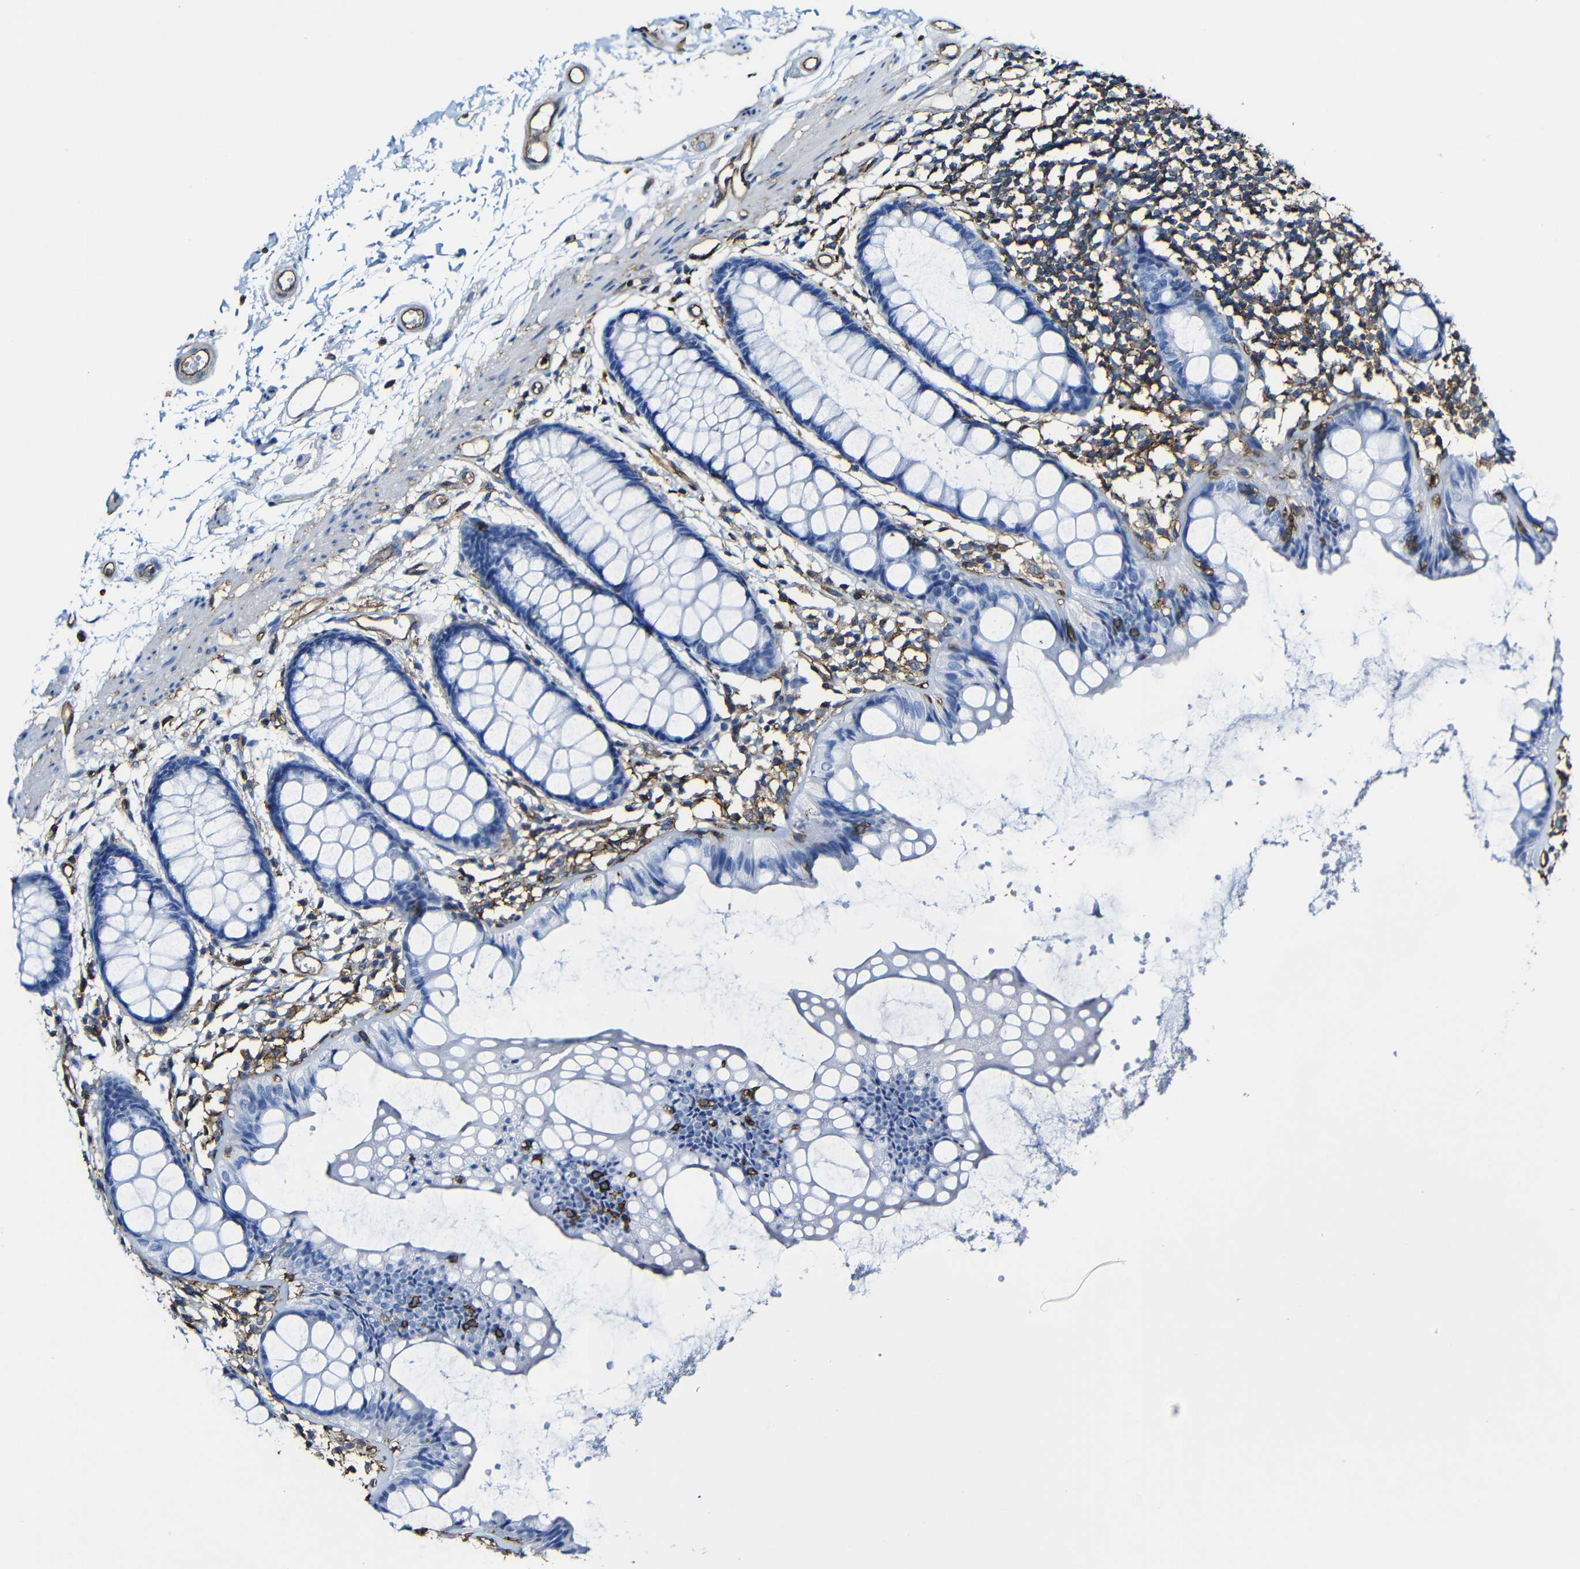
{"staining": {"intensity": "negative", "quantity": "none", "location": "none"}, "tissue": "rectum", "cell_type": "Glandular cells", "image_type": "normal", "snomed": [{"axis": "morphology", "description": "Normal tissue, NOS"}, {"axis": "topography", "description": "Rectum"}], "caption": "DAB (3,3'-diaminobenzidine) immunohistochemical staining of benign human rectum demonstrates no significant staining in glandular cells. (DAB (3,3'-diaminobenzidine) immunohistochemistry visualized using brightfield microscopy, high magnification).", "gene": "MSN", "patient": {"sex": "female", "age": 66}}